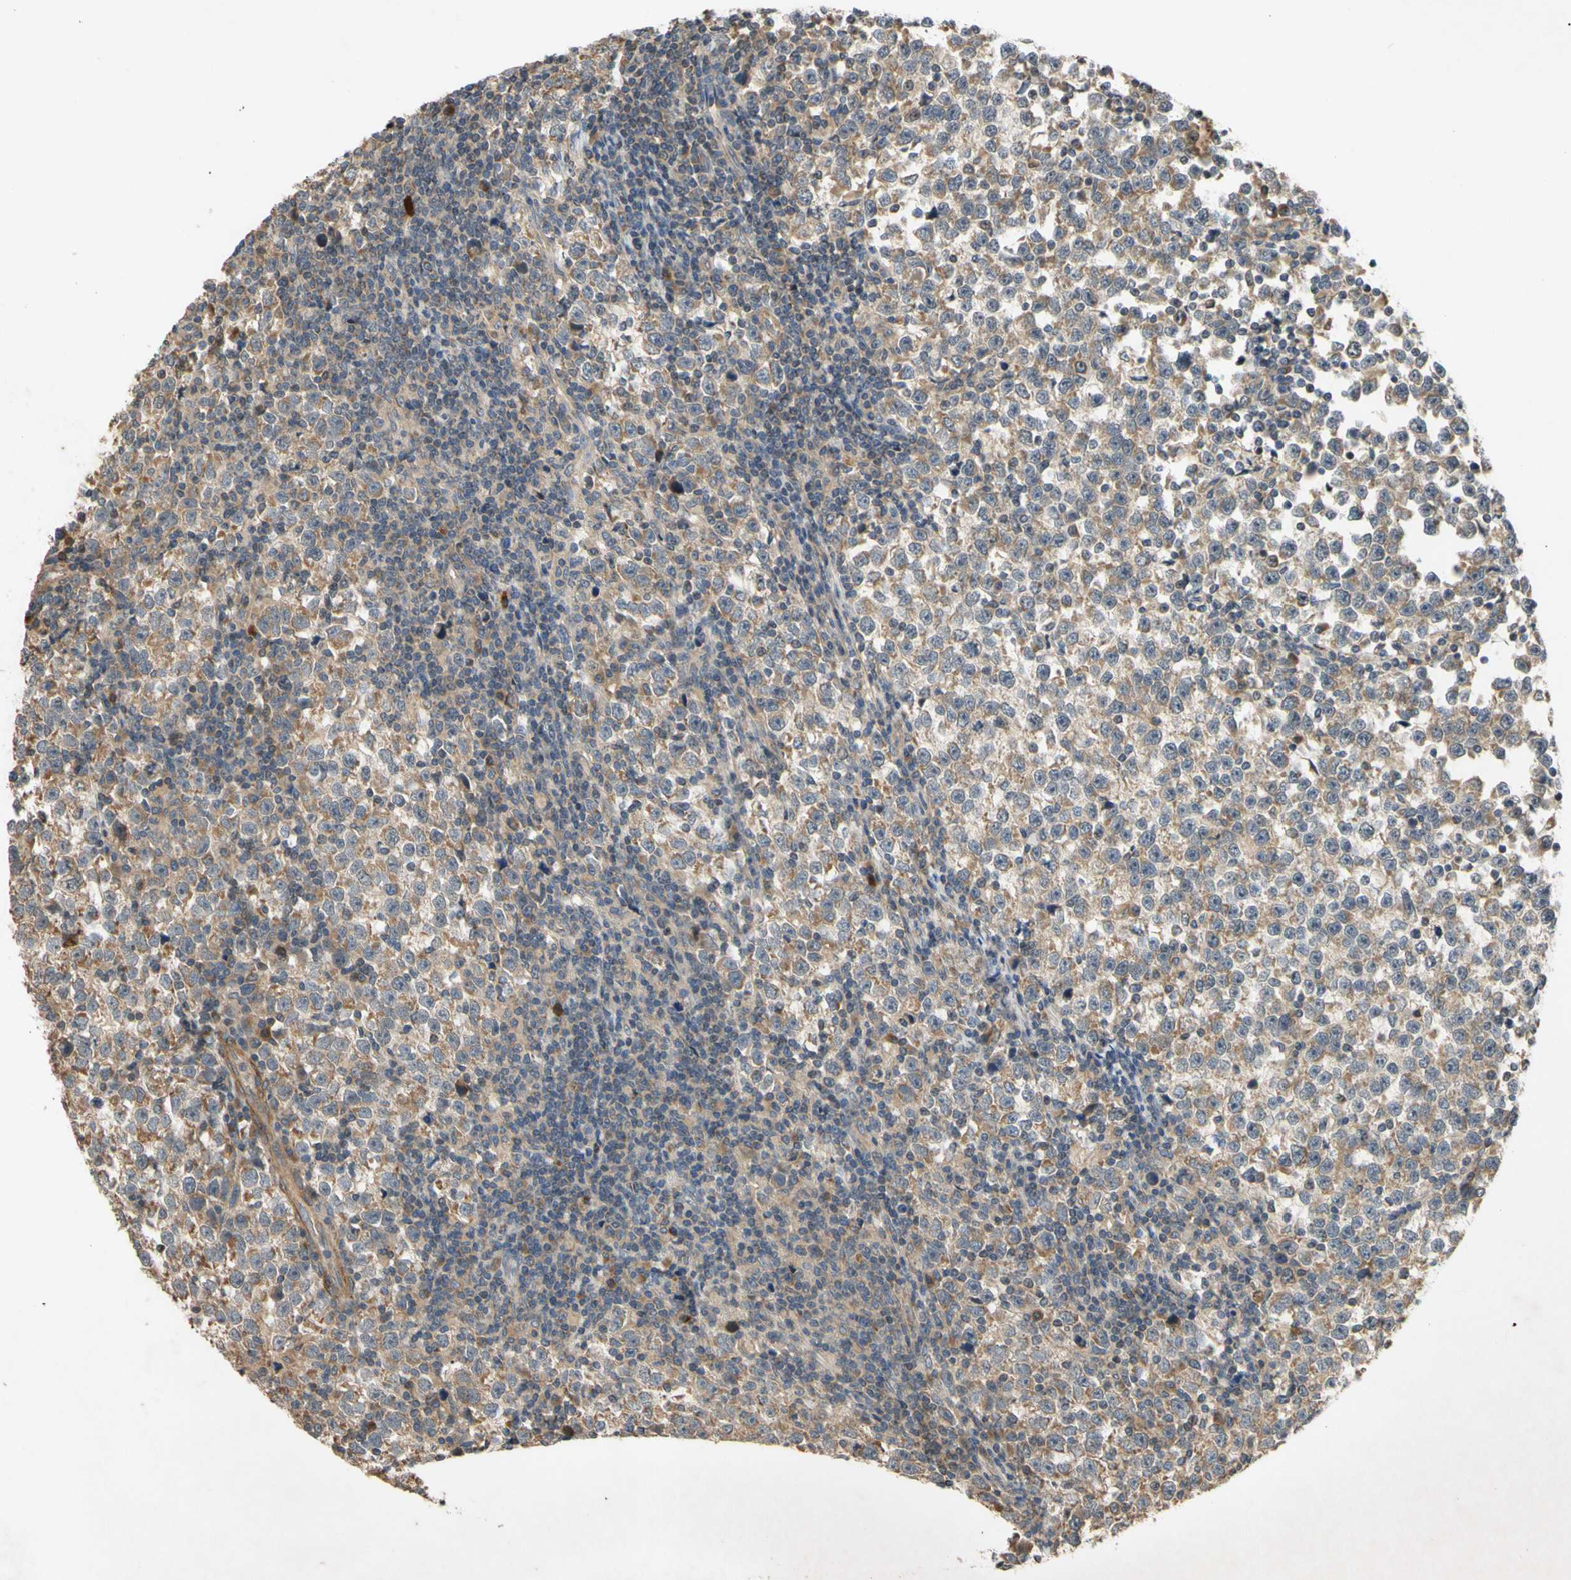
{"staining": {"intensity": "moderate", "quantity": ">75%", "location": "cytoplasmic/membranous"}, "tissue": "testis cancer", "cell_type": "Tumor cells", "image_type": "cancer", "snomed": [{"axis": "morphology", "description": "Seminoma, NOS"}, {"axis": "topography", "description": "Testis"}], "caption": "The image shows staining of testis cancer, revealing moderate cytoplasmic/membranous protein staining (brown color) within tumor cells.", "gene": "PARD6A", "patient": {"sex": "male", "age": 43}}